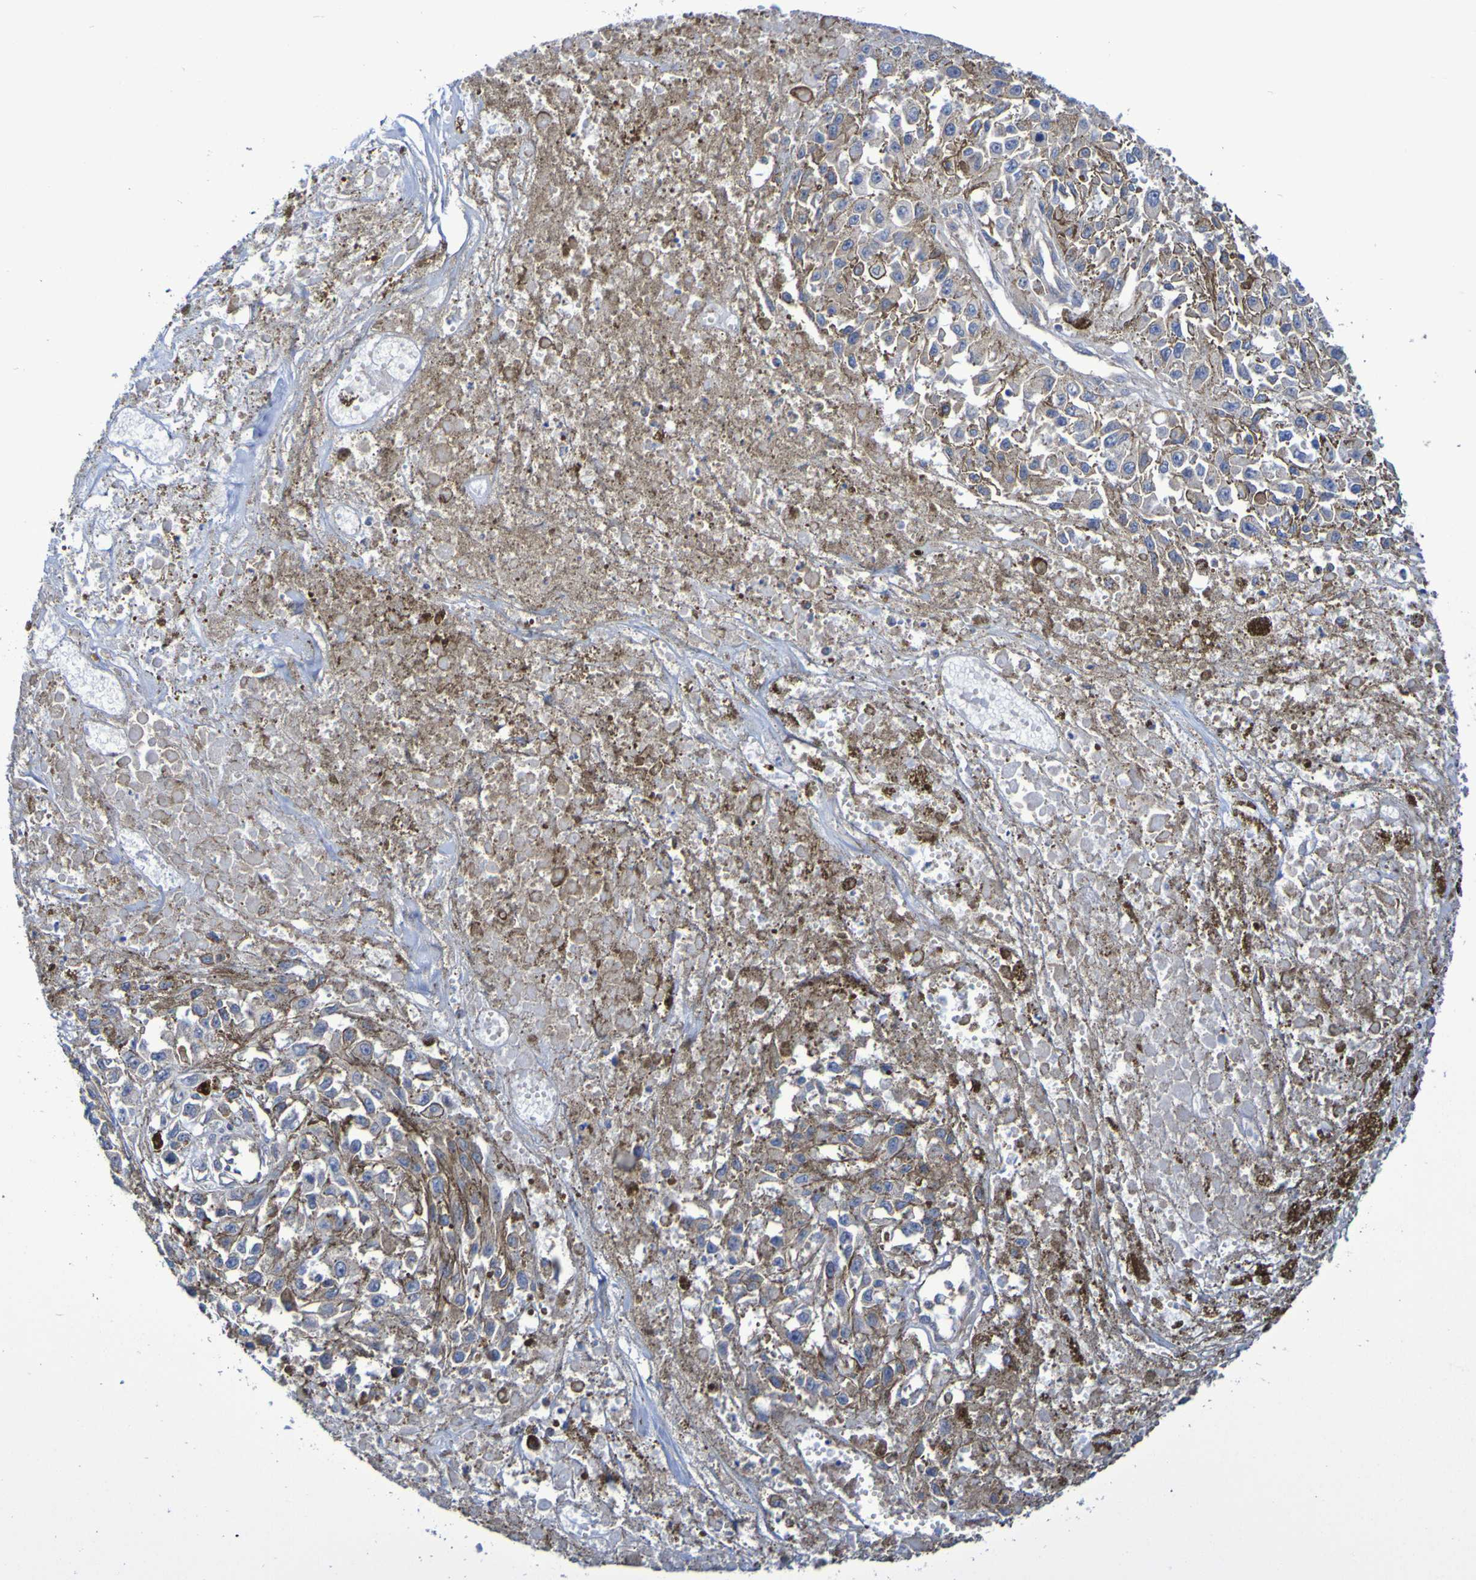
{"staining": {"intensity": "negative", "quantity": "none", "location": "none"}, "tissue": "melanoma", "cell_type": "Tumor cells", "image_type": "cancer", "snomed": [{"axis": "morphology", "description": "Malignant melanoma, Metastatic site"}, {"axis": "topography", "description": "Lymph node"}], "caption": "Protein analysis of malignant melanoma (metastatic site) shows no significant positivity in tumor cells.", "gene": "SYNJ1", "patient": {"sex": "male", "age": 59}}